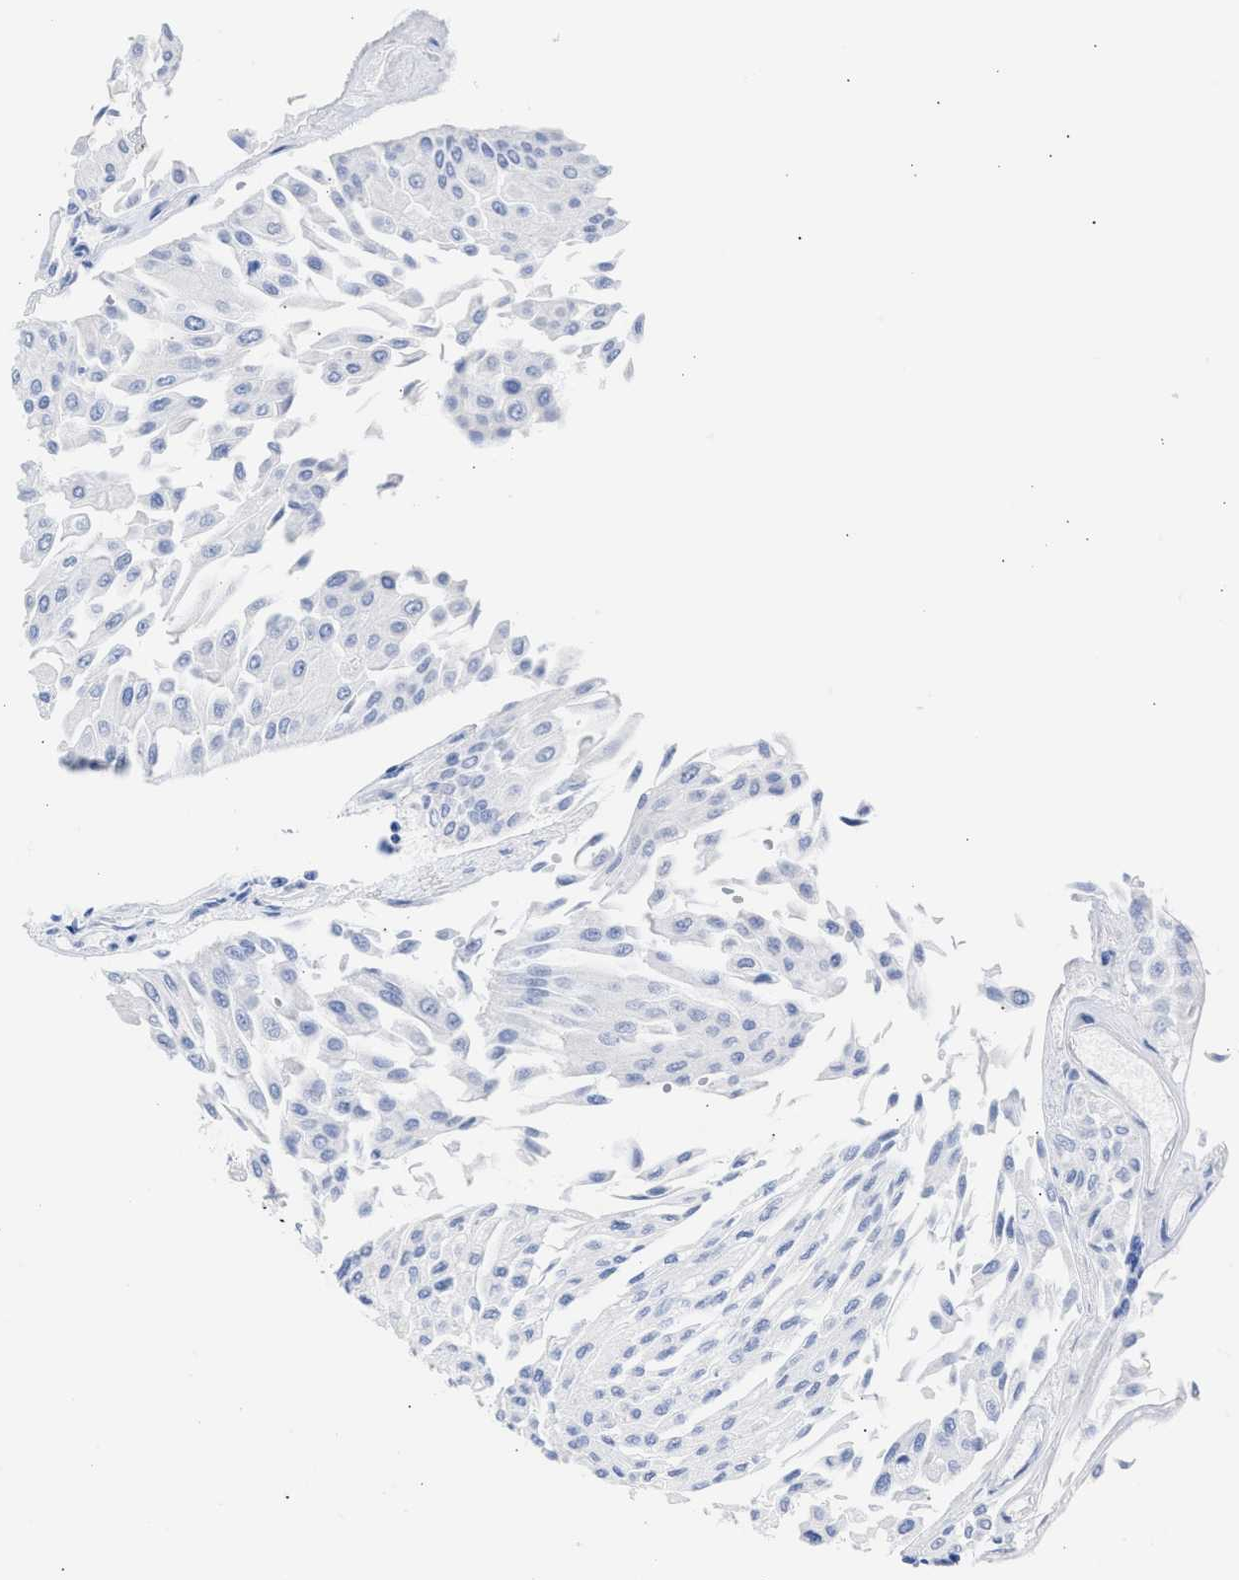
{"staining": {"intensity": "negative", "quantity": "none", "location": "none"}, "tissue": "urothelial cancer", "cell_type": "Tumor cells", "image_type": "cancer", "snomed": [{"axis": "morphology", "description": "Urothelial carcinoma, Low grade"}, {"axis": "topography", "description": "Urinary bladder"}], "caption": "Tumor cells show no significant protein positivity in low-grade urothelial carcinoma.", "gene": "NCAM1", "patient": {"sex": "male", "age": 67}}